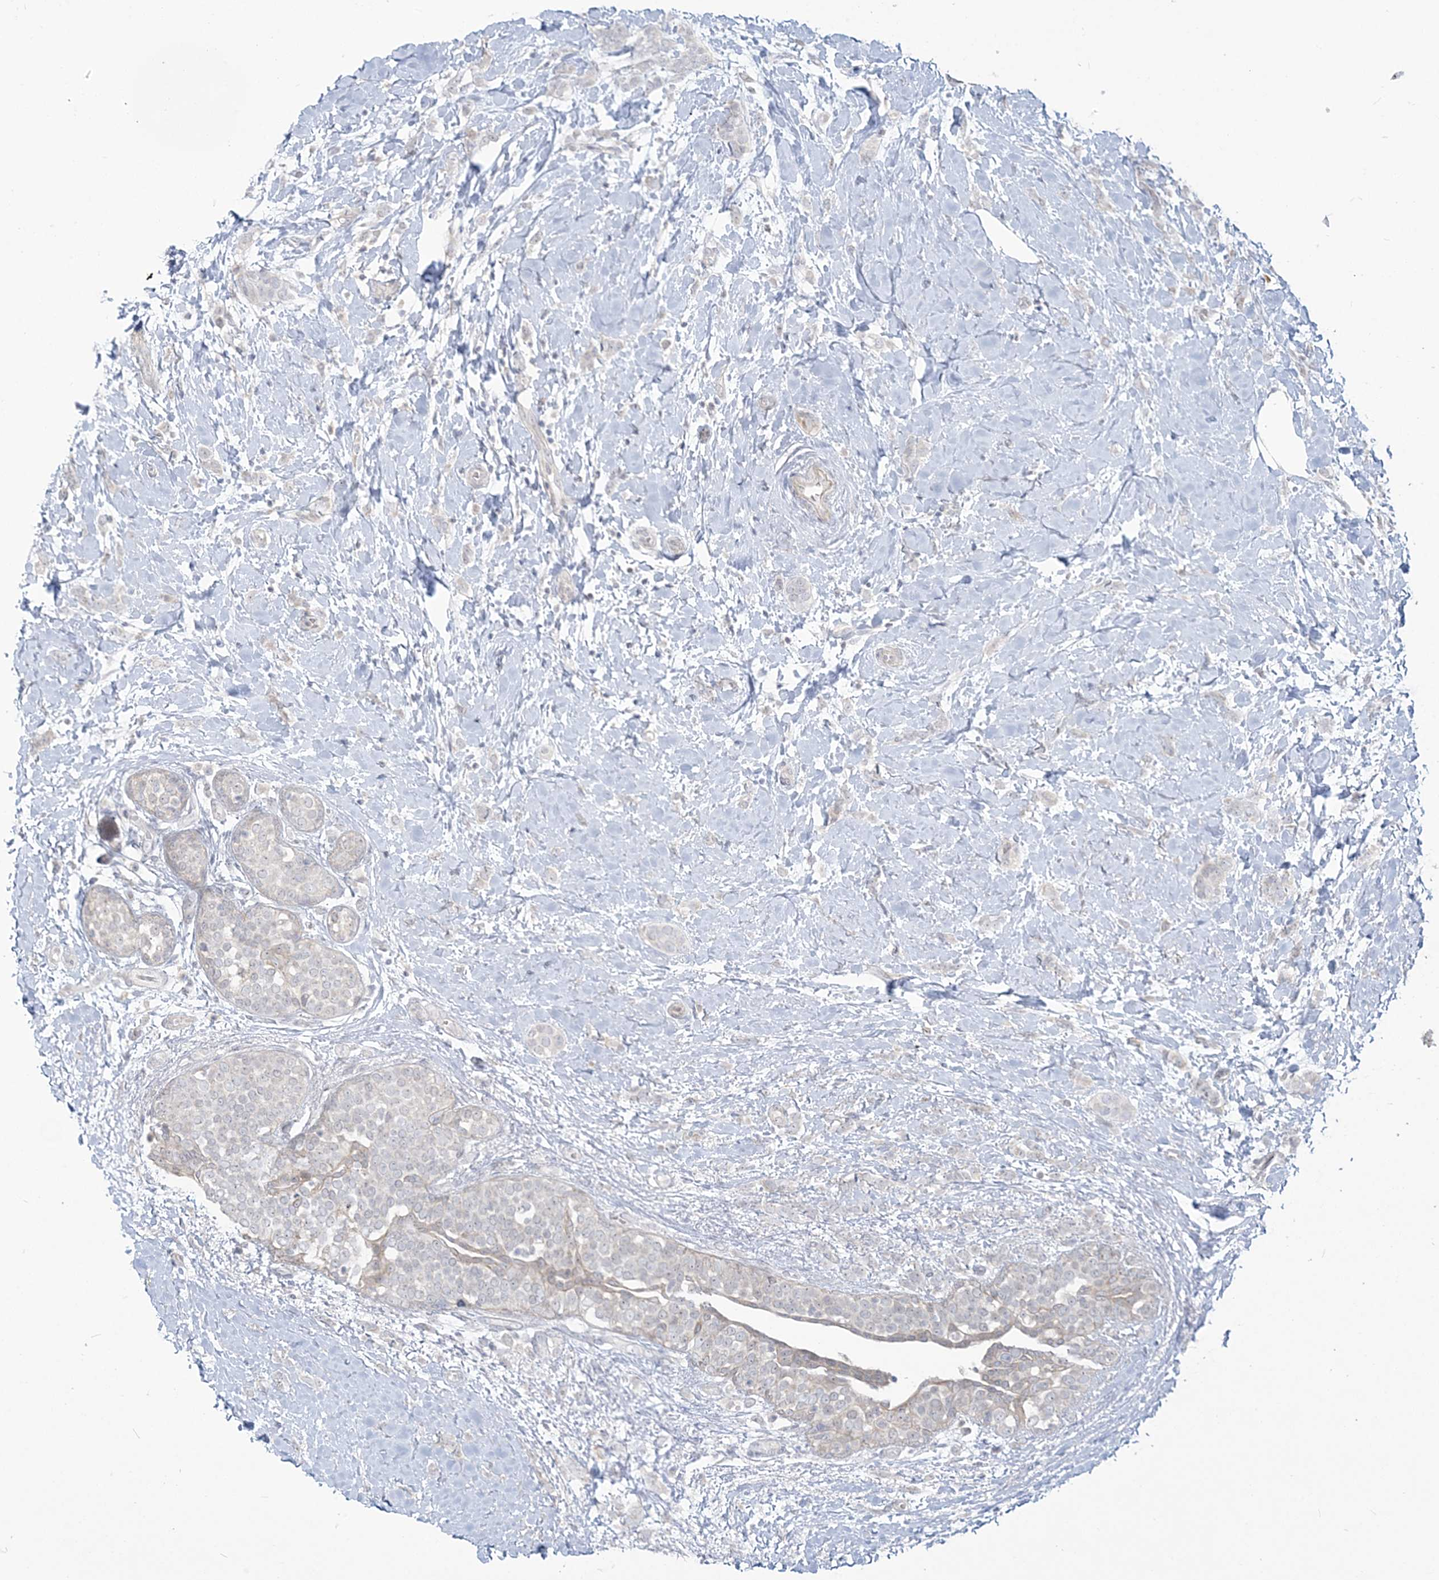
{"staining": {"intensity": "negative", "quantity": "none", "location": "none"}, "tissue": "breast cancer", "cell_type": "Tumor cells", "image_type": "cancer", "snomed": [{"axis": "morphology", "description": "Lobular carcinoma, in situ"}, {"axis": "morphology", "description": "Lobular carcinoma"}, {"axis": "topography", "description": "Breast"}], "caption": "DAB (3,3'-diaminobenzidine) immunohistochemical staining of human lobular carcinoma (breast) demonstrates no significant positivity in tumor cells.", "gene": "SDAD1", "patient": {"sex": "female", "age": 41}}